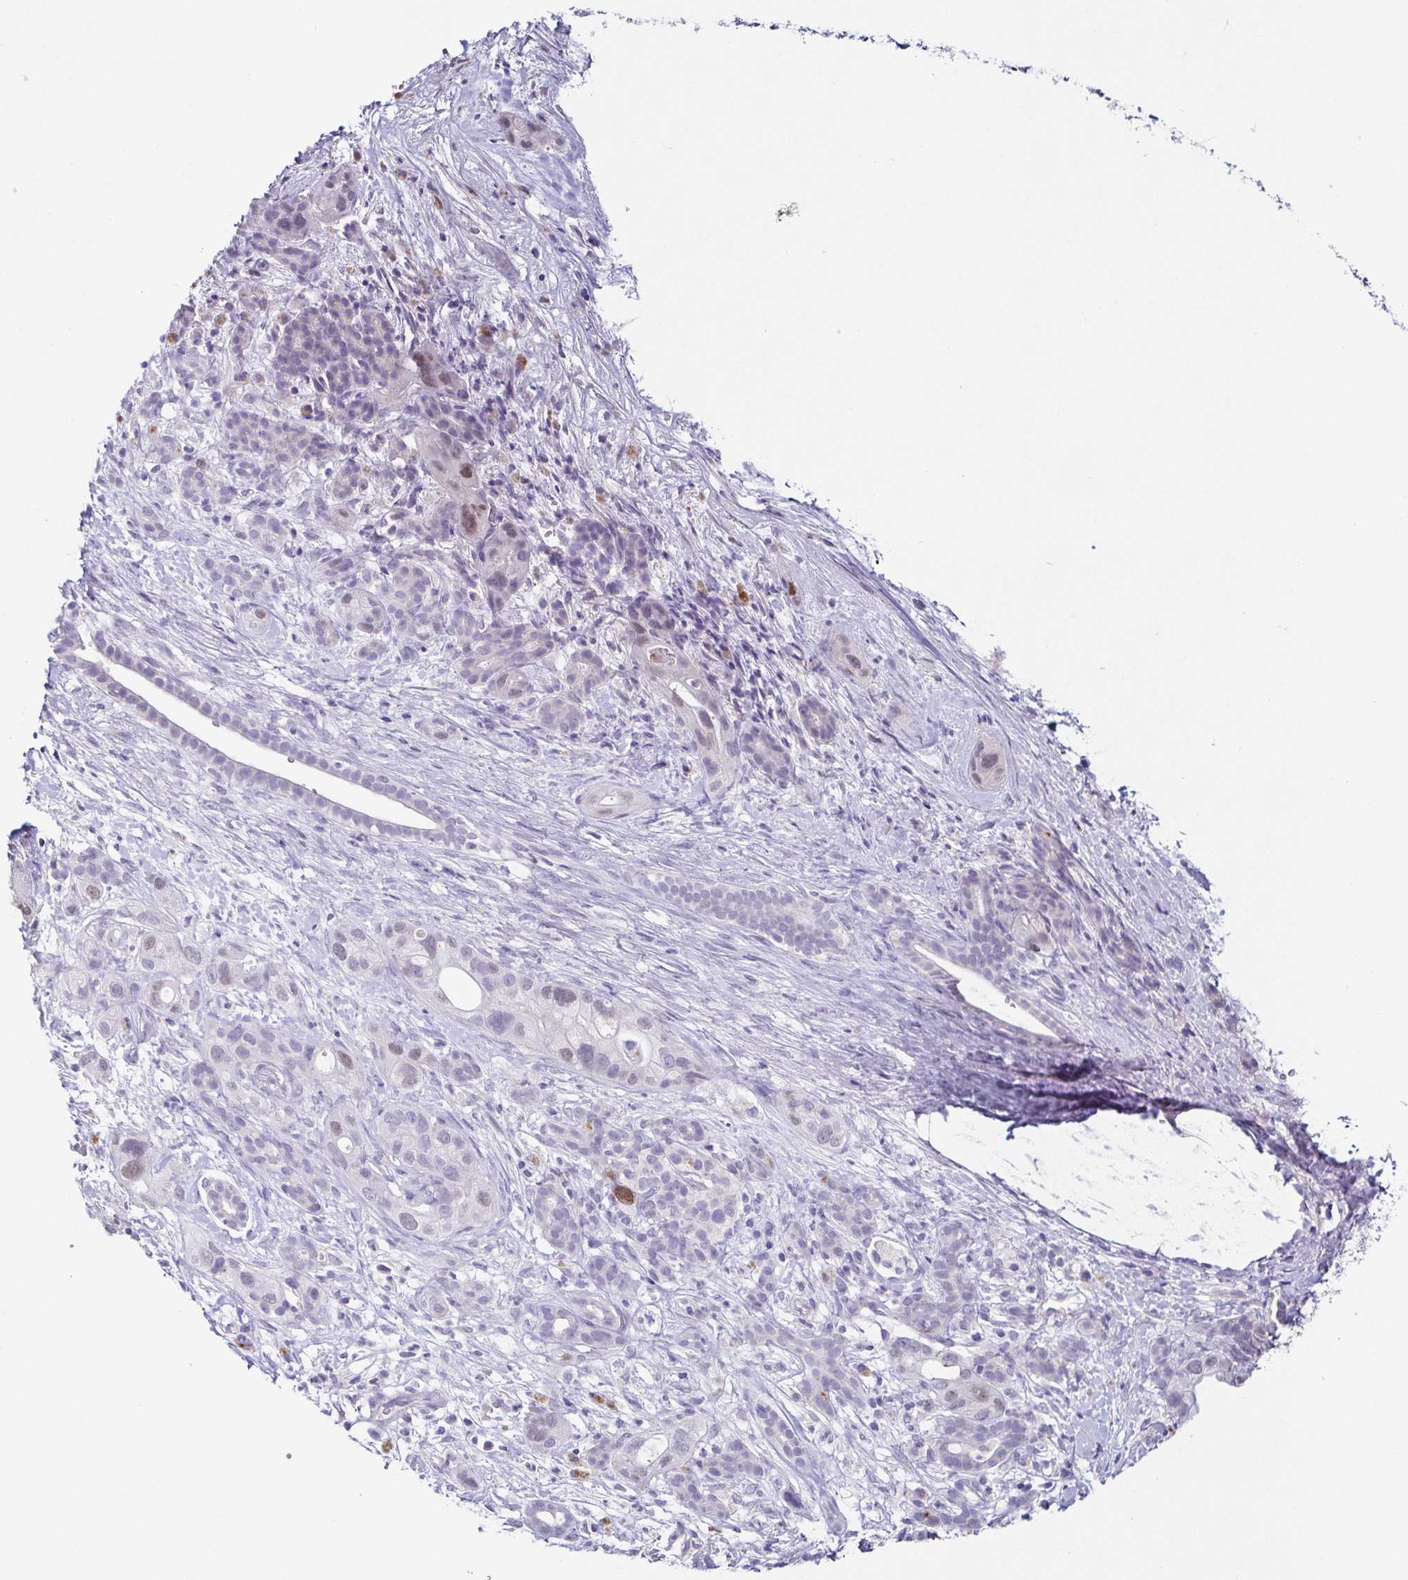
{"staining": {"intensity": "negative", "quantity": "none", "location": "none"}, "tissue": "pancreatic cancer", "cell_type": "Tumor cells", "image_type": "cancer", "snomed": [{"axis": "morphology", "description": "Adenocarcinoma, NOS"}, {"axis": "topography", "description": "Pancreas"}], "caption": "This is a histopathology image of IHC staining of pancreatic adenocarcinoma, which shows no staining in tumor cells.", "gene": "TP73", "patient": {"sex": "male", "age": 44}}